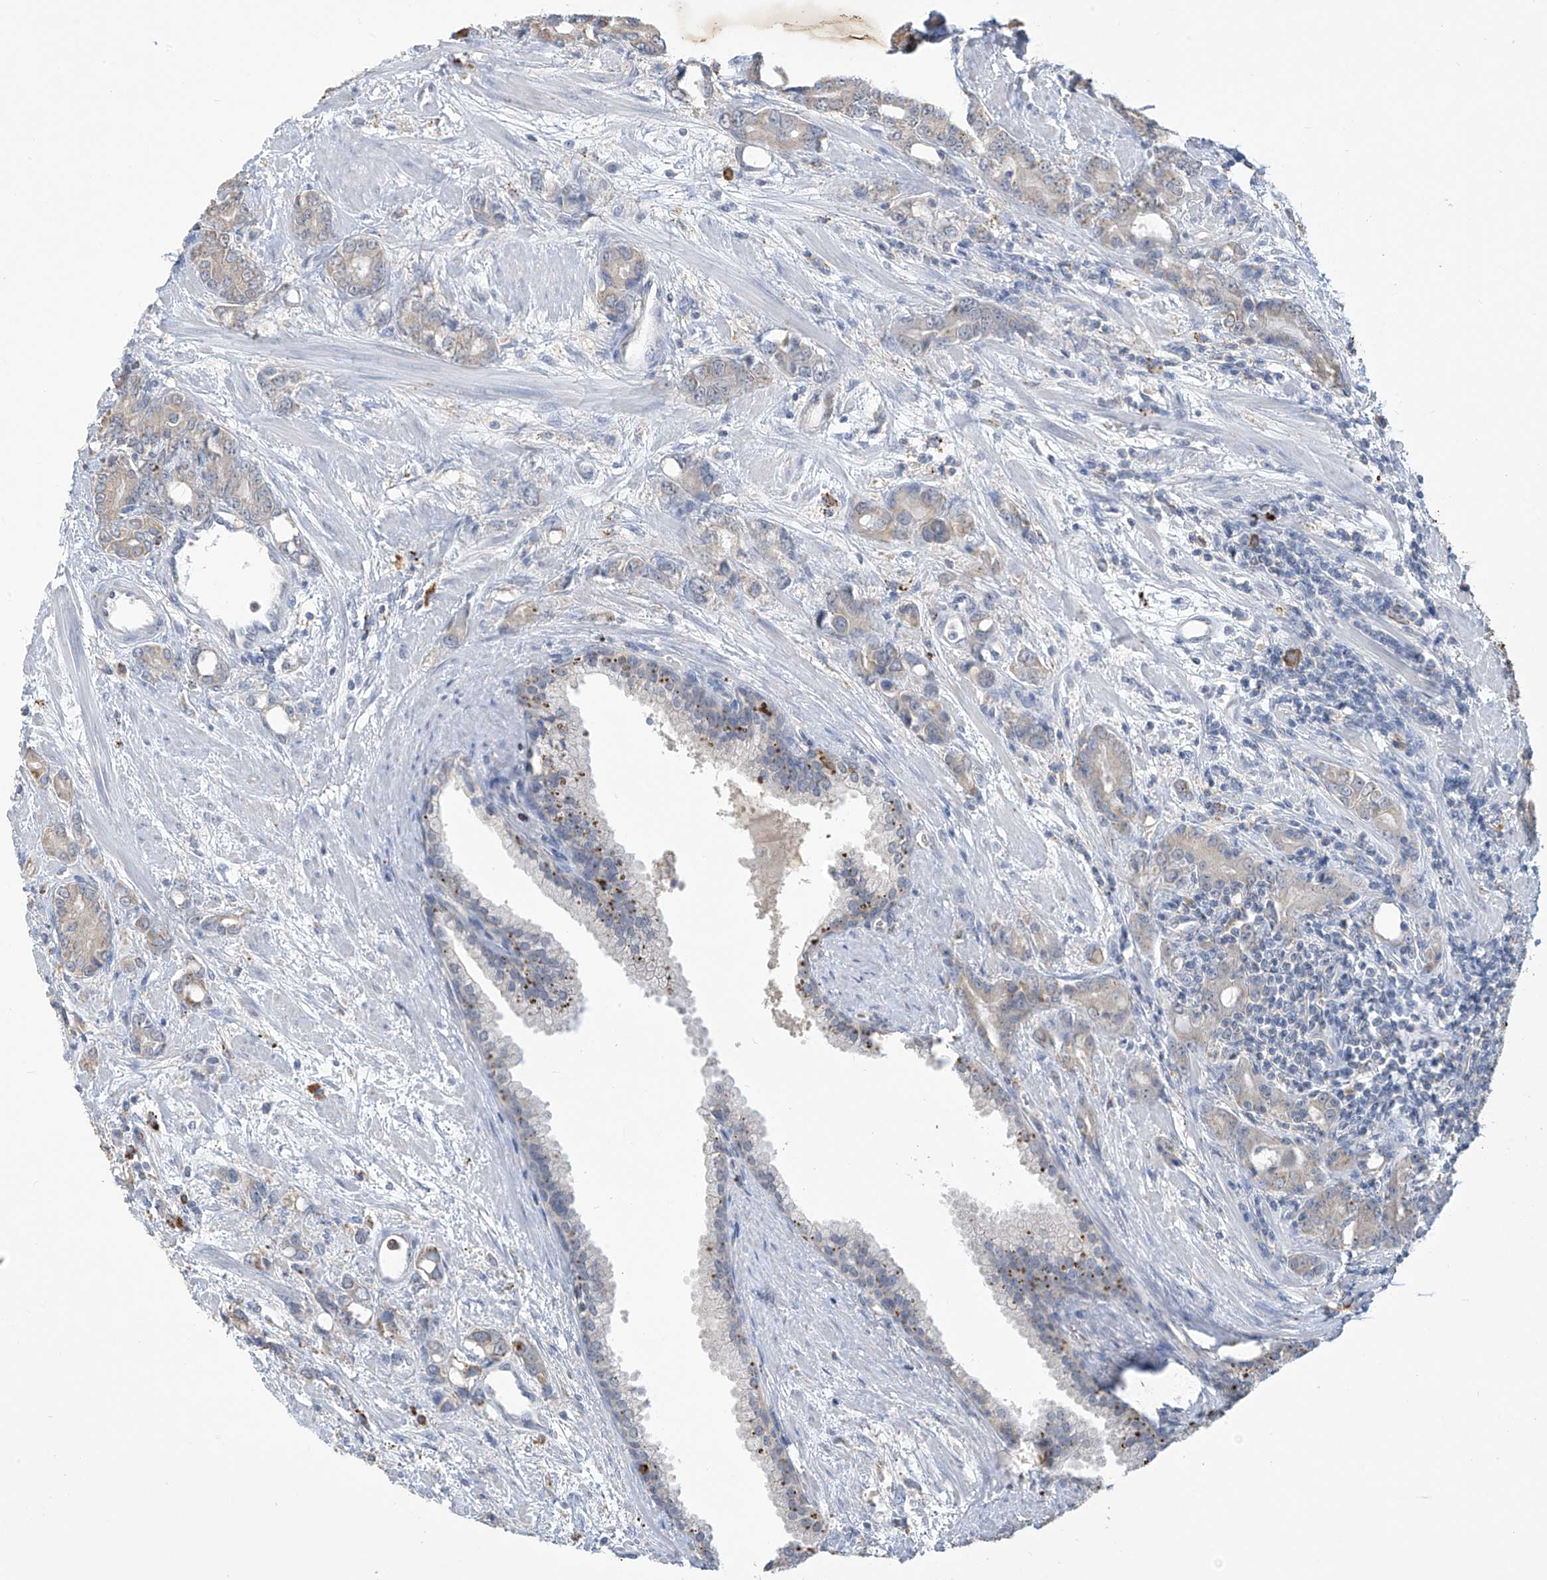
{"staining": {"intensity": "negative", "quantity": "none", "location": "none"}, "tissue": "prostate cancer", "cell_type": "Tumor cells", "image_type": "cancer", "snomed": [{"axis": "morphology", "description": "Adenocarcinoma, High grade"}, {"axis": "topography", "description": "Prostate"}], "caption": "The image reveals no significant expression in tumor cells of prostate cancer.", "gene": "OGT", "patient": {"sex": "male", "age": 62}}